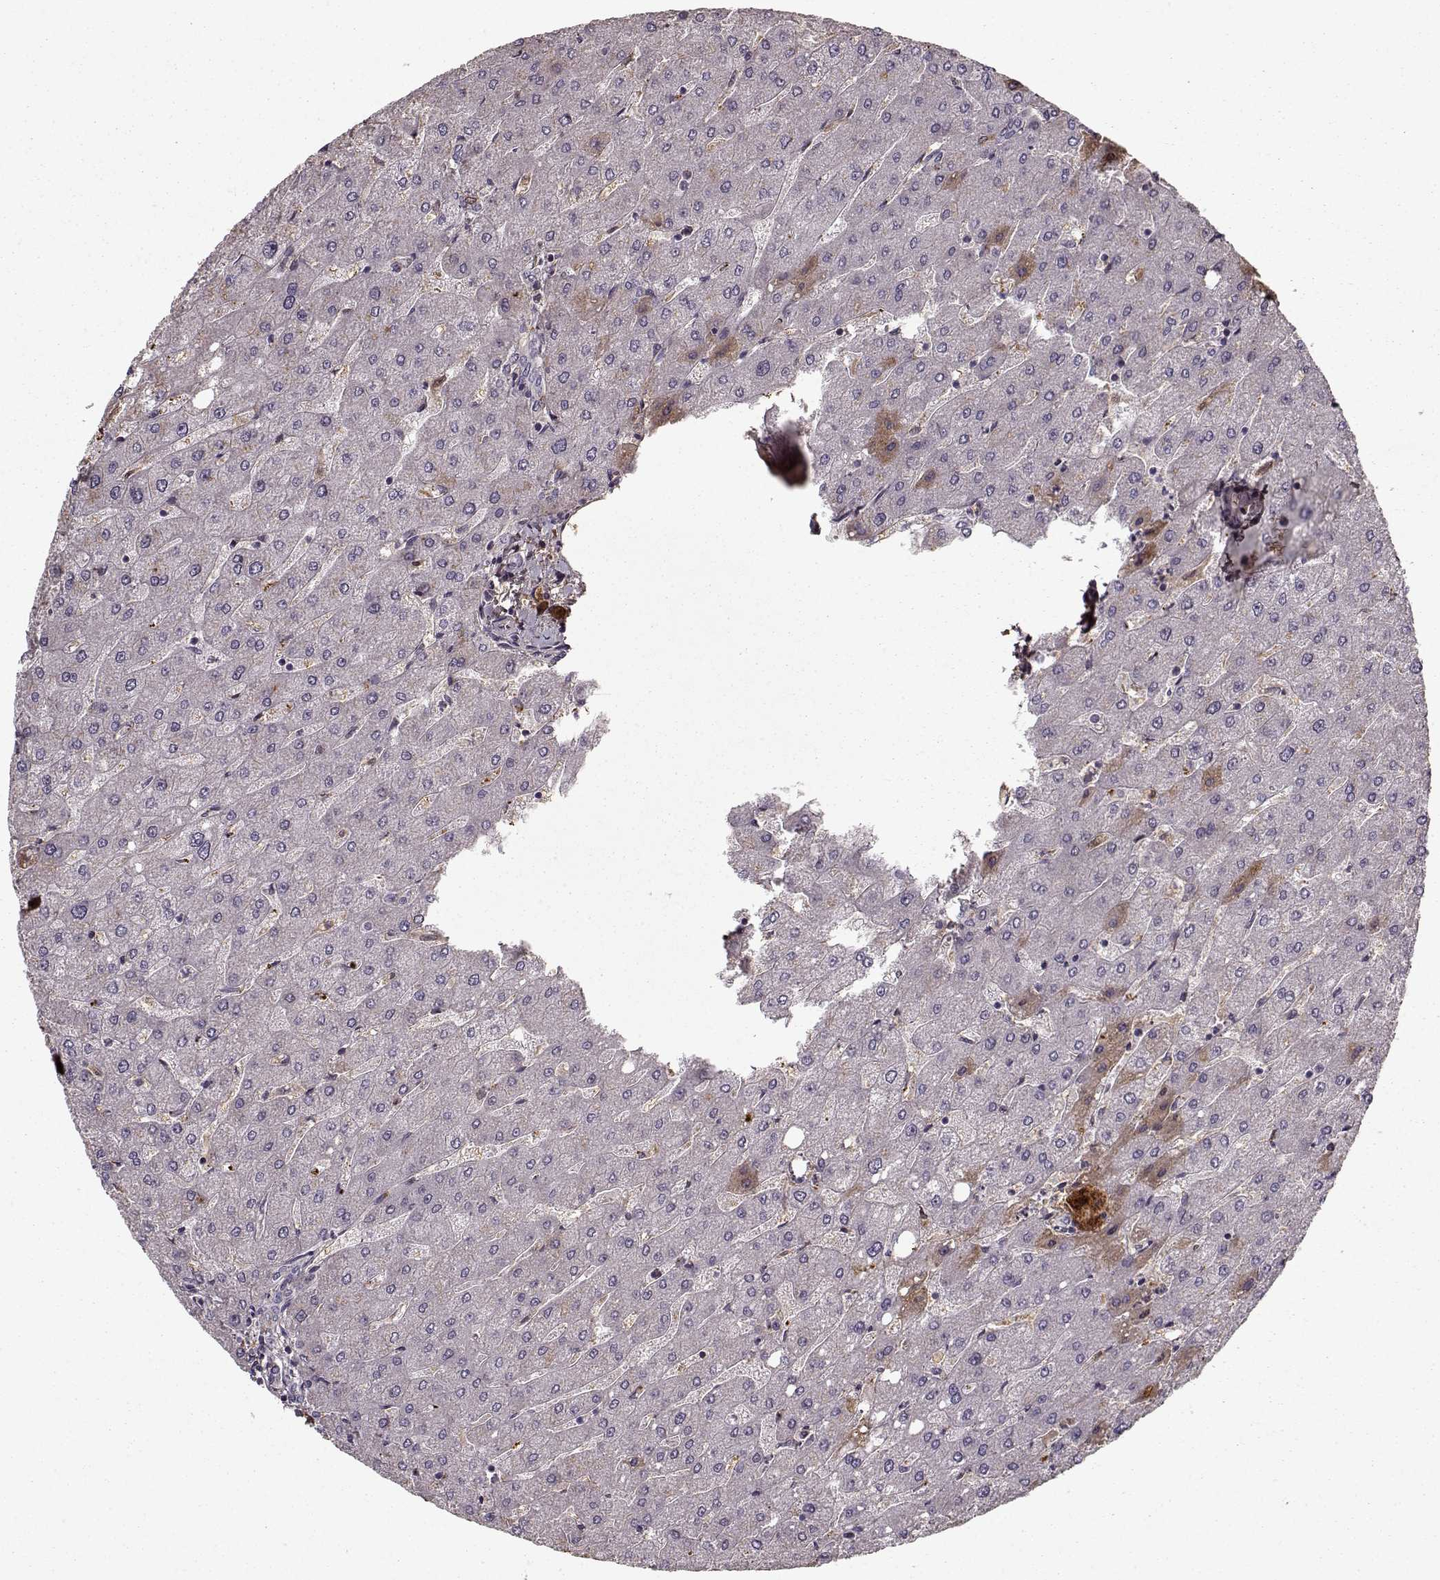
{"staining": {"intensity": "negative", "quantity": "none", "location": "none"}, "tissue": "liver", "cell_type": "Cholangiocytes", "image_type": "normal", "snomed": [{"axis": "morphology", "description": "Normal tissue, NOS"}, {"axis": "topography", "description": "Liver"}], "caption": "Immunohistochemistry image of unremarkable liver: liver stained with DAB (3,3'-diaminobenzidine) demonstrates no significant protein expression in cholangiocytes. (Immunohistochemistry (ihc), brightfield microscopy, high magnification).", "gene": "LUM", "patient": {"sex": "male", "age": 67}}